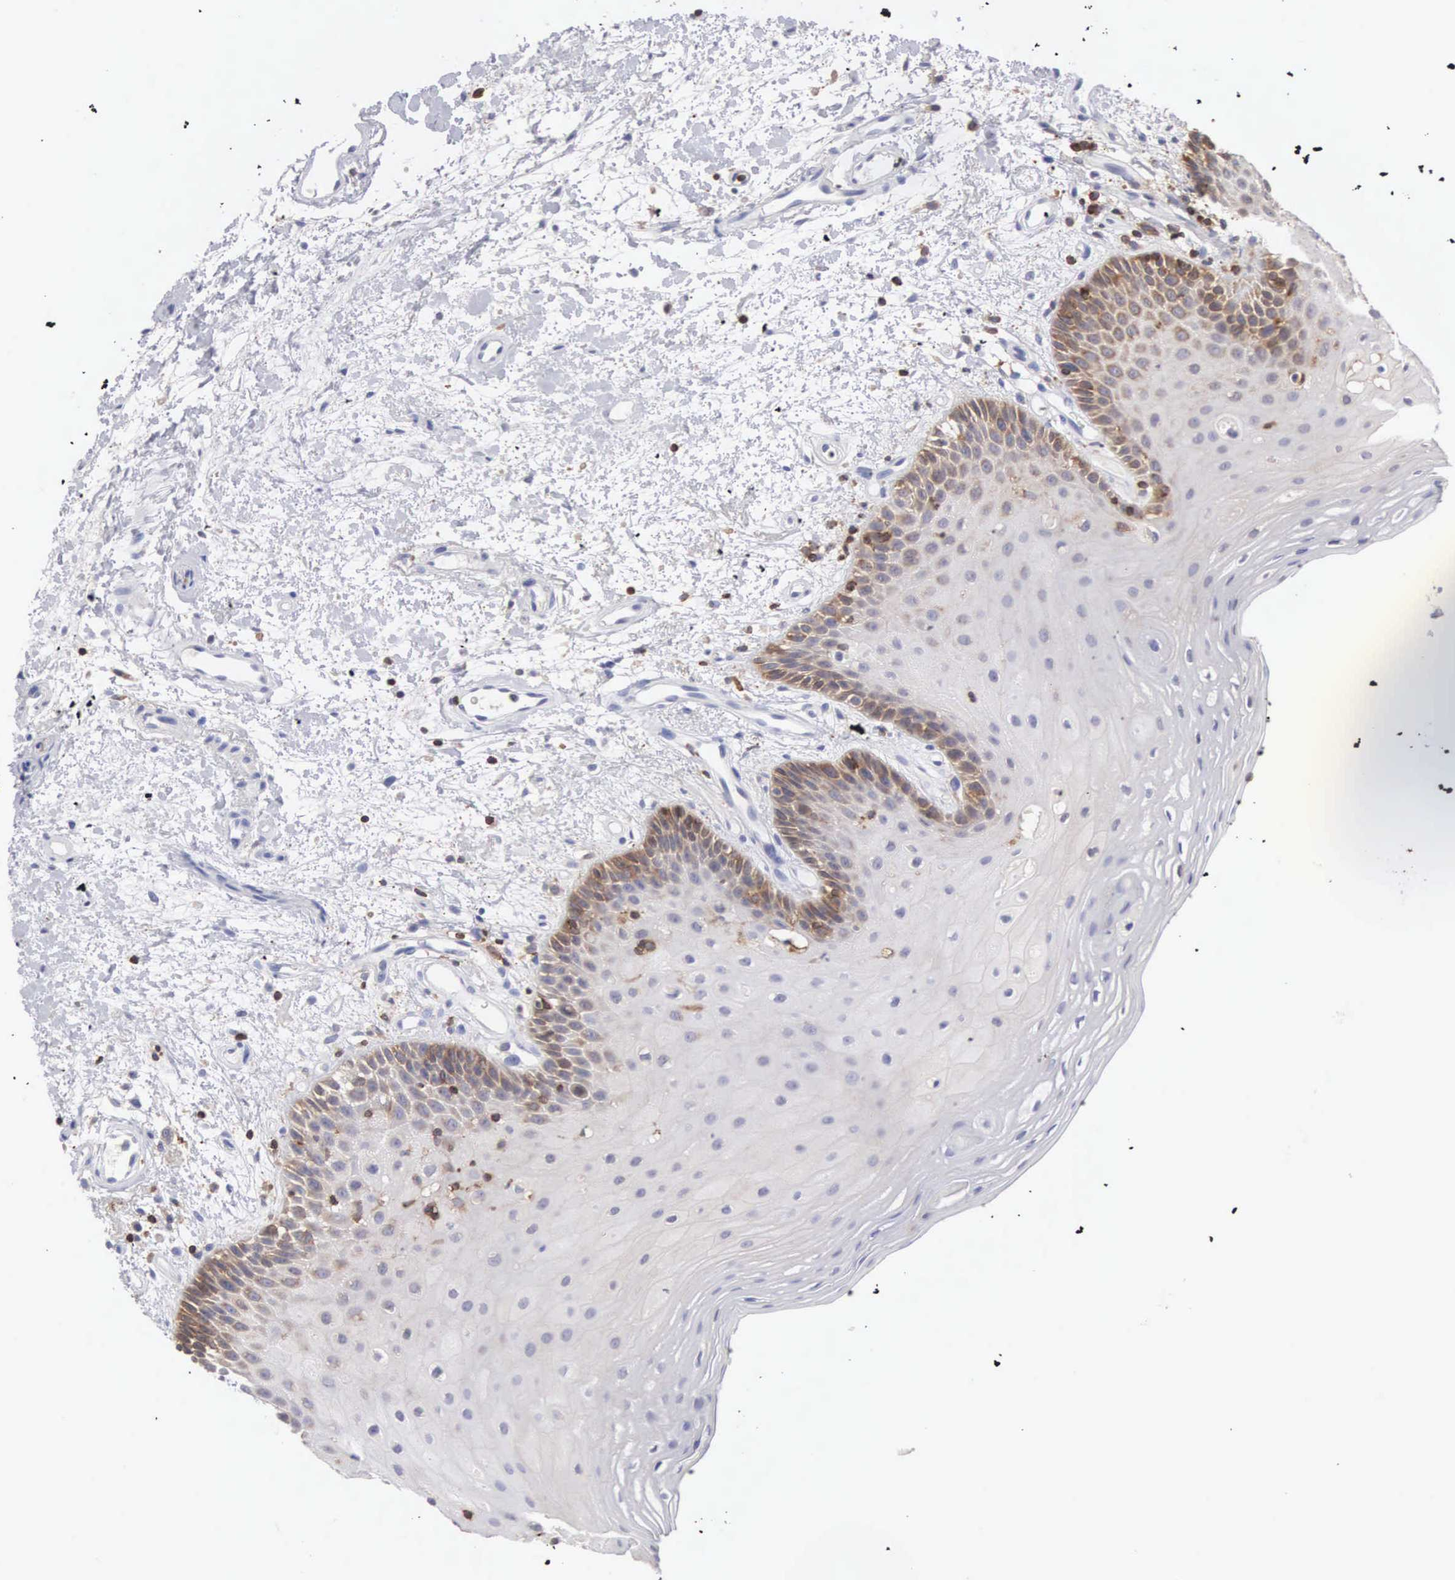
{"staining": {"intensity": "moderate", "quantity": "25%-75%", "location": "cytoplasmic/membranous"}, "tissue": "oral mucosa", "cell_type": "Squamous epithelial cells", "image_type": "normal", "snomed": [{"axis": "morphology", "description": "Normal tissue, NOS"}, {"axis": "topography", "description": "Oral tissue"}], "caption": "Immunohistochemistry (IHC) (DAB) staining of benign oral mucosa shows moderate cytoplasmic/membranous protein staining in about 25%-75% of squamous epithelial cells. The protein of interest is stained brown, and the nuclei are stained in blue (DAB IHC with brightfield microscopy, high magnification).", "gene": "ENSG00000285304", "patient": {"sex": "female", "age": 79}}